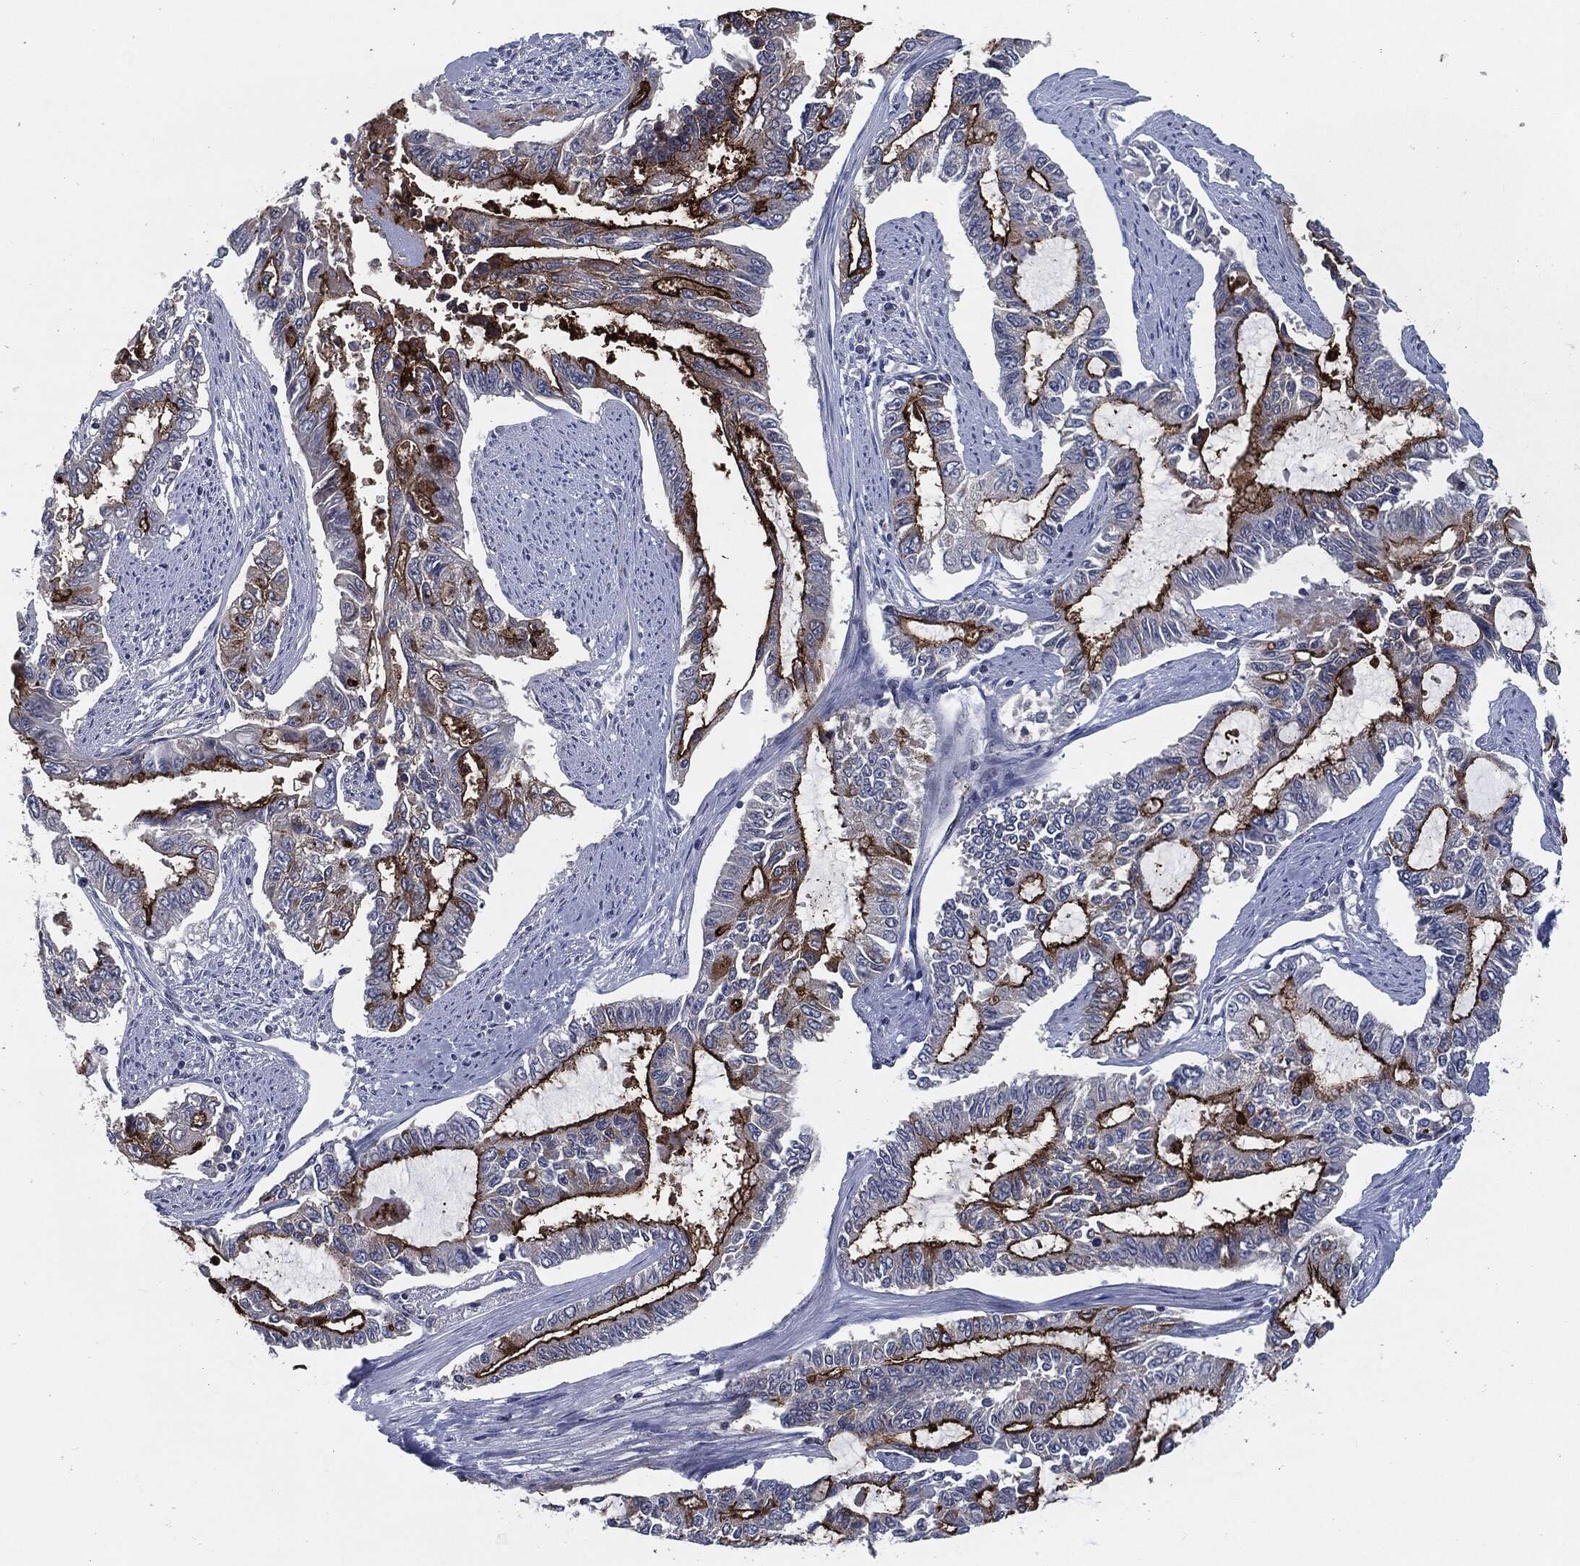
{"staining": {"intensity": "strong", "quantity": "25%-75%", "location": "cytoplasmic/membranous"}, "tissue": "endometrial cancer", "cell_type": "Tumor cells", "image_type": "cancer", "snomed": [{"axis": "morphology", "description": "Adenocarcinoma, NOS"}, {"axis": "topography", "description": "Uterus"}], "caption": "Strong cytoplasmic/membranous protein staining is seen in approximately 25%-75% of tumor cells in endometrial cancer.", "gene": "PROM1", "patient": {"sex": "female", "age": 59}}